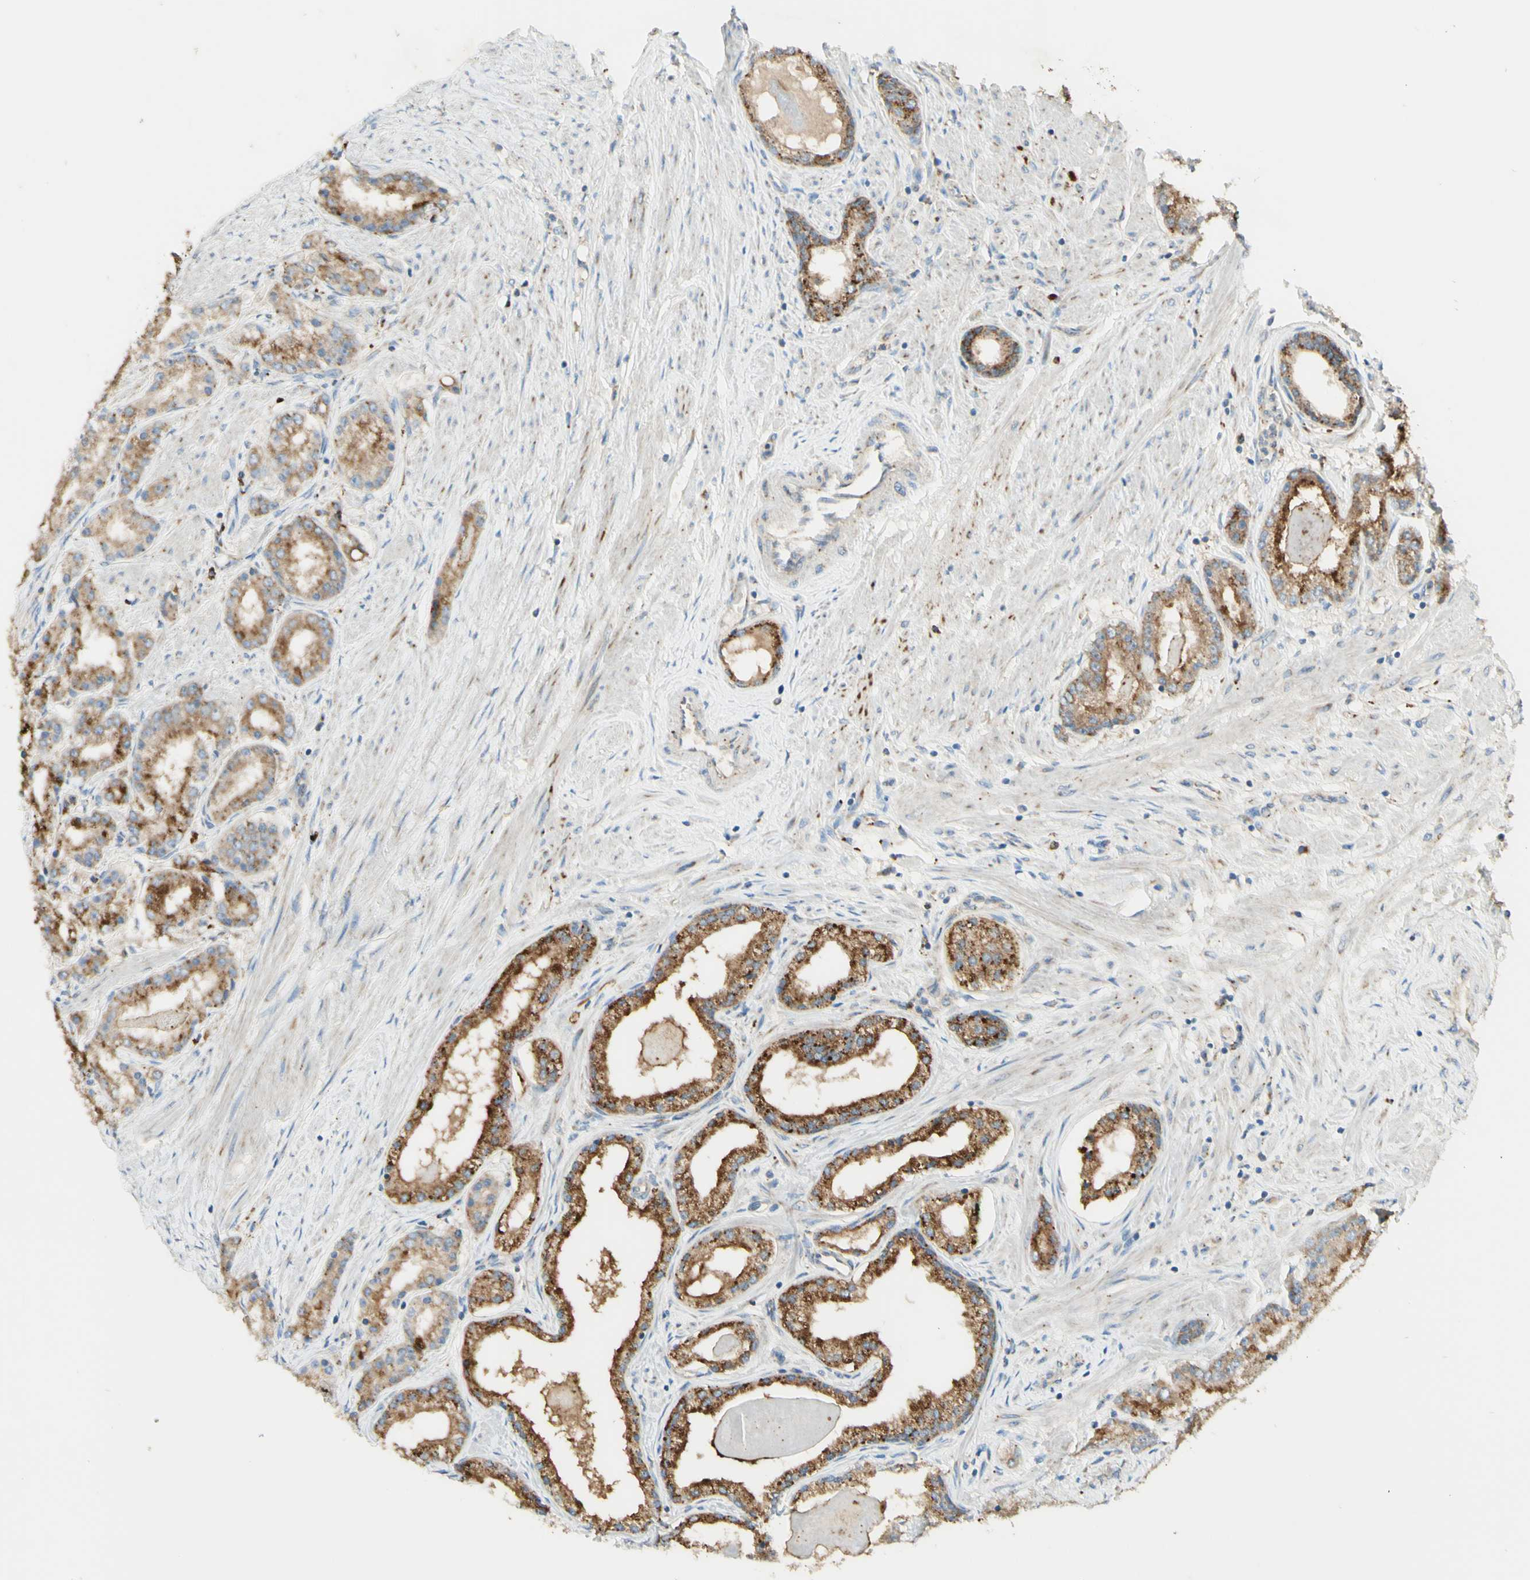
{"staining": {"intensity": "moderate", "quantity": ">75%", "location": "cytoplasmic/membranous"}, "tissue": "prostate cancer", "cell_type": "Tumor cells", "image_type": "cancer", "snomed": [{"axis": "morphology", "description": "Adenocarcinoma, Low grade"}, {"axis": "topography", "description": "Prostate"}], "caption": "Prostate adenocarcinoma (low-grade) stained with DAB immunohistochemistry (IHC) exhibits medium levels of moderate cytoplasmic/membranous expression in about >75% of tumor cells.", "gene": "ARMC10", "patient": {"sex": "male", "age": 63}}